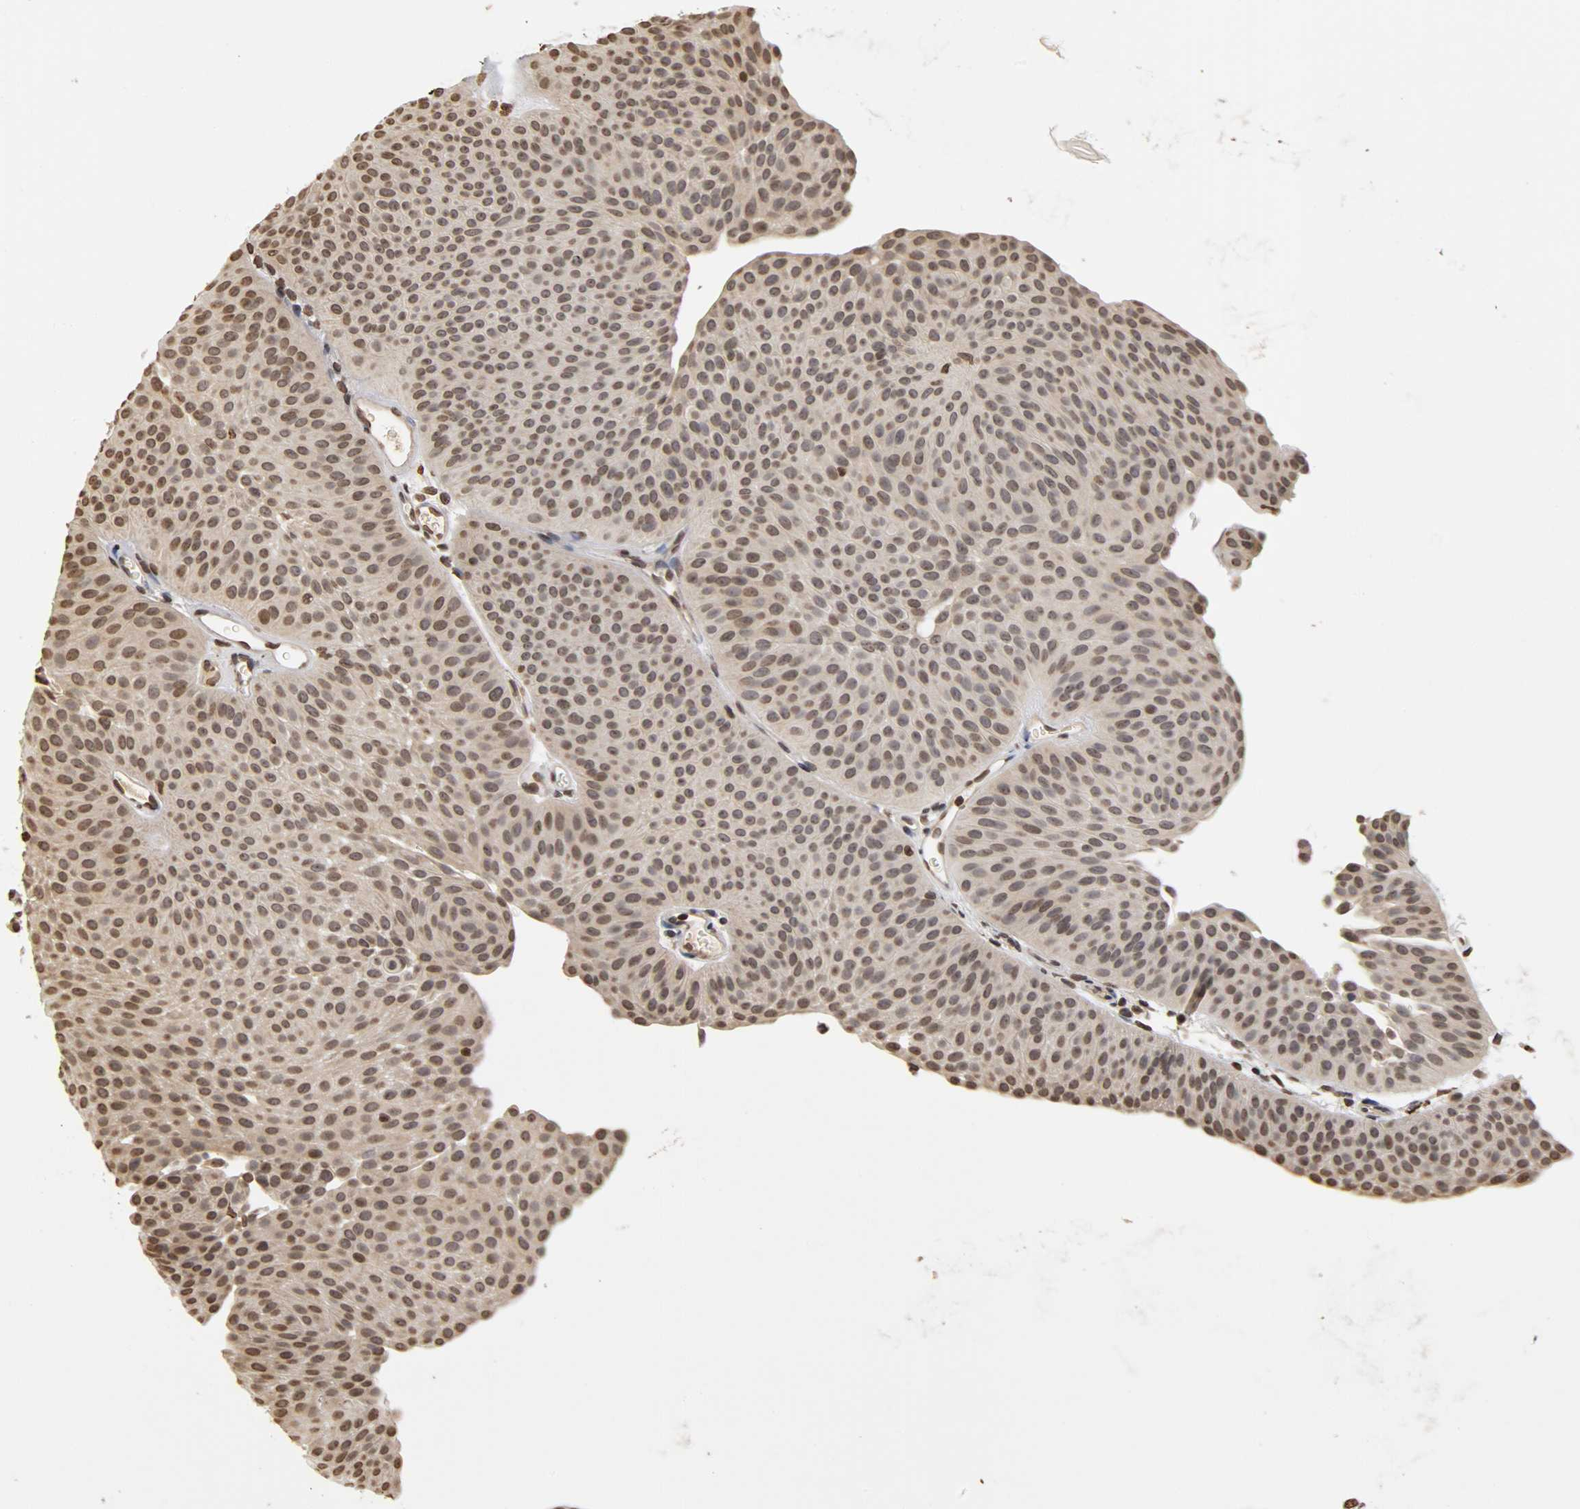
{"staining": {"intensity": "weak", "quantity": "25%-75%", "location": "cytoplasmic/membranous,nuclear"}, "tissue": "urothelial cancer", "cell_type": "Tumor cells", "image_type": "cancer", "snomed": [{"axis": "morphology", "description": "Urothelial carcinoma, Low grade"}, {"axis": "topography", "description": "Urinary bladder"}], "caption": "Protein expression analysis of urothelial cancer reveals weak cytoplasmic/membranous and nuclear staining in approximately 25%-75% of tumor cells.", "gene": "ERCC2", "patient": {"sex": "female", "age": 60}}